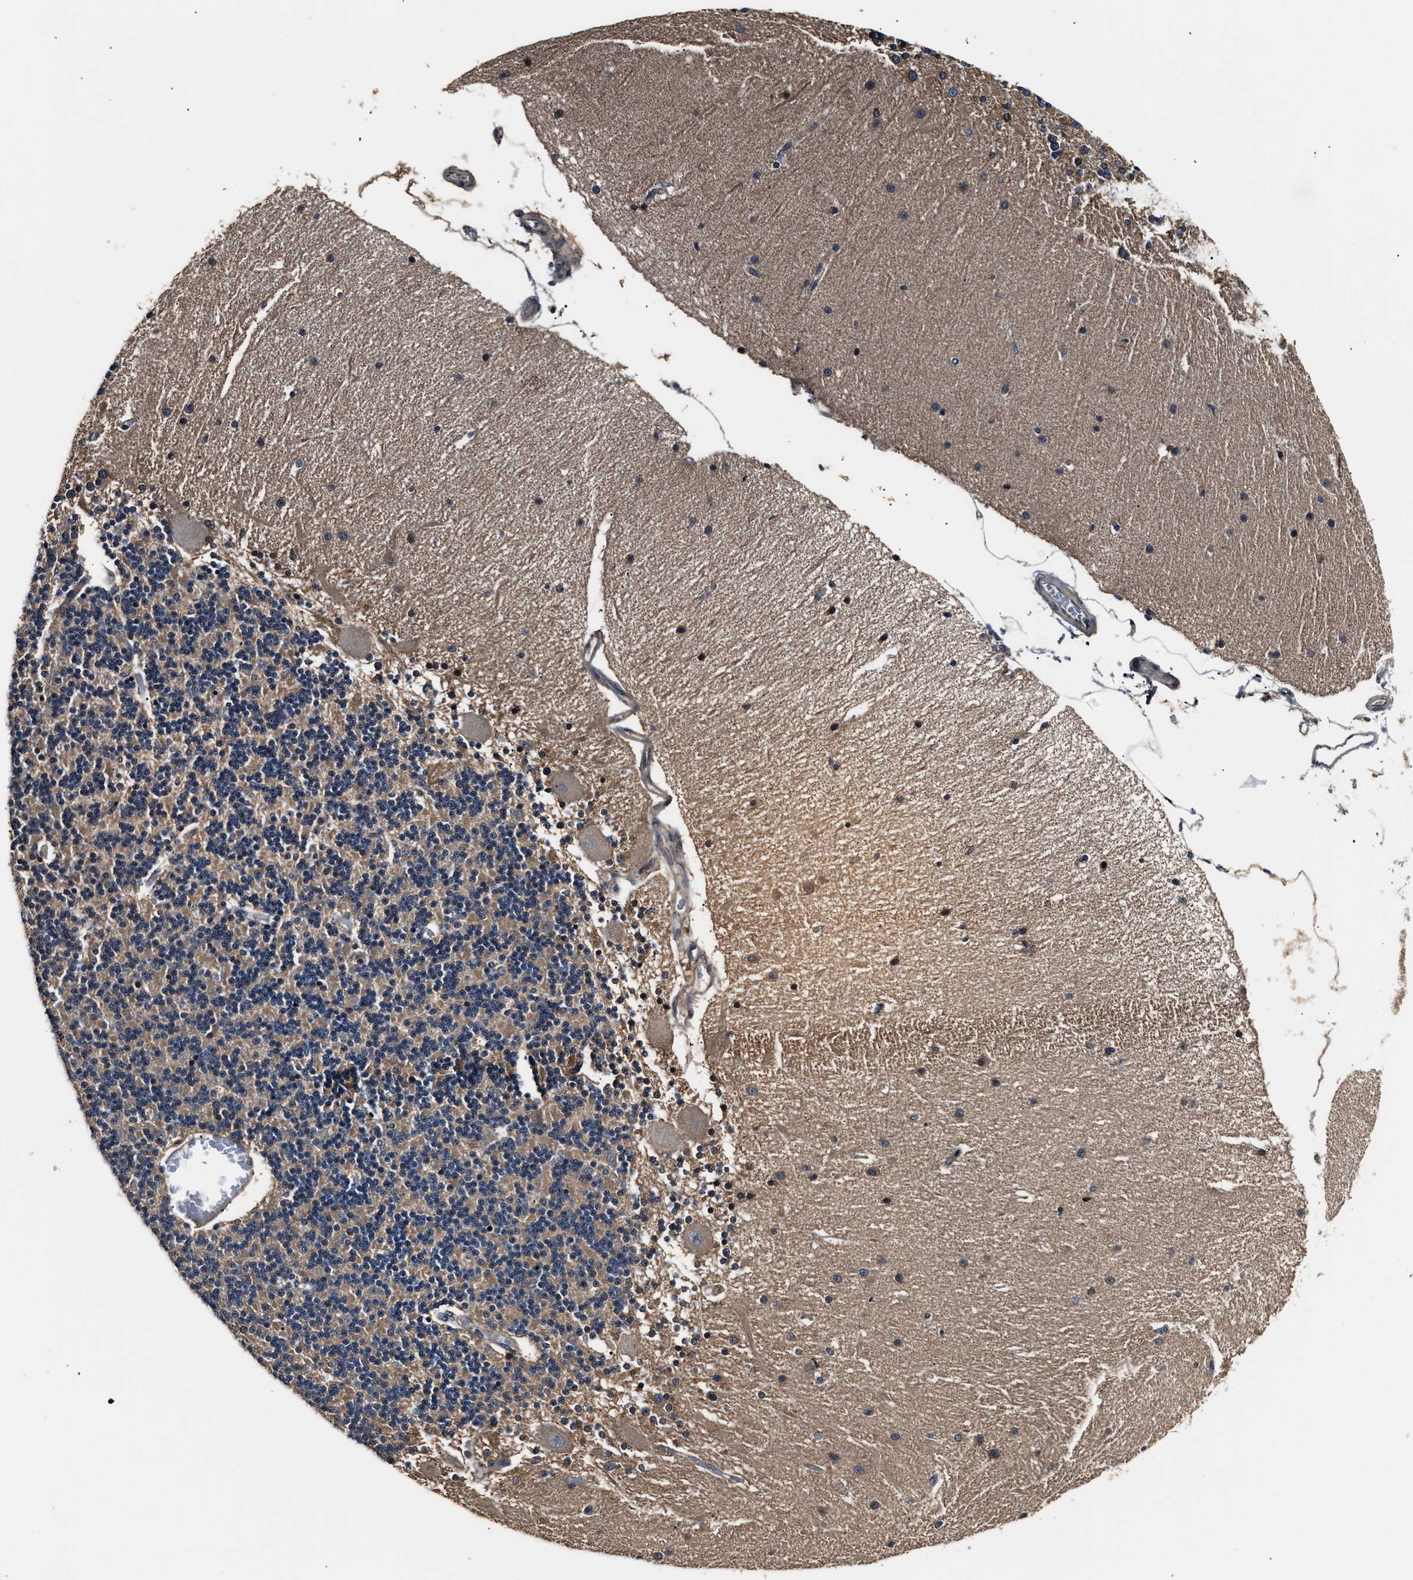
{"staining": {"intensity": "weak", "quantity": "25%-75%", "location": "cytoplasmic/membranous"}, "tissue": "cerebellum", "cell_type": "Cells in granular layer", "image_type": "normal", "snomed": [{"axis": "morphology", "description": "Normal tissue, NOS"}, {"axis": "topography", "description": "Cerebellum"}], "caption": "Immunohistochemistry (IHC) of benign human cerebellum exhibits low levels of weak cytoplasmic/membranous positivity in about 25%-75% of cells in granular layer.", "gene": "IMPDH2", "patient": {"sex": "female", "age": 54}}